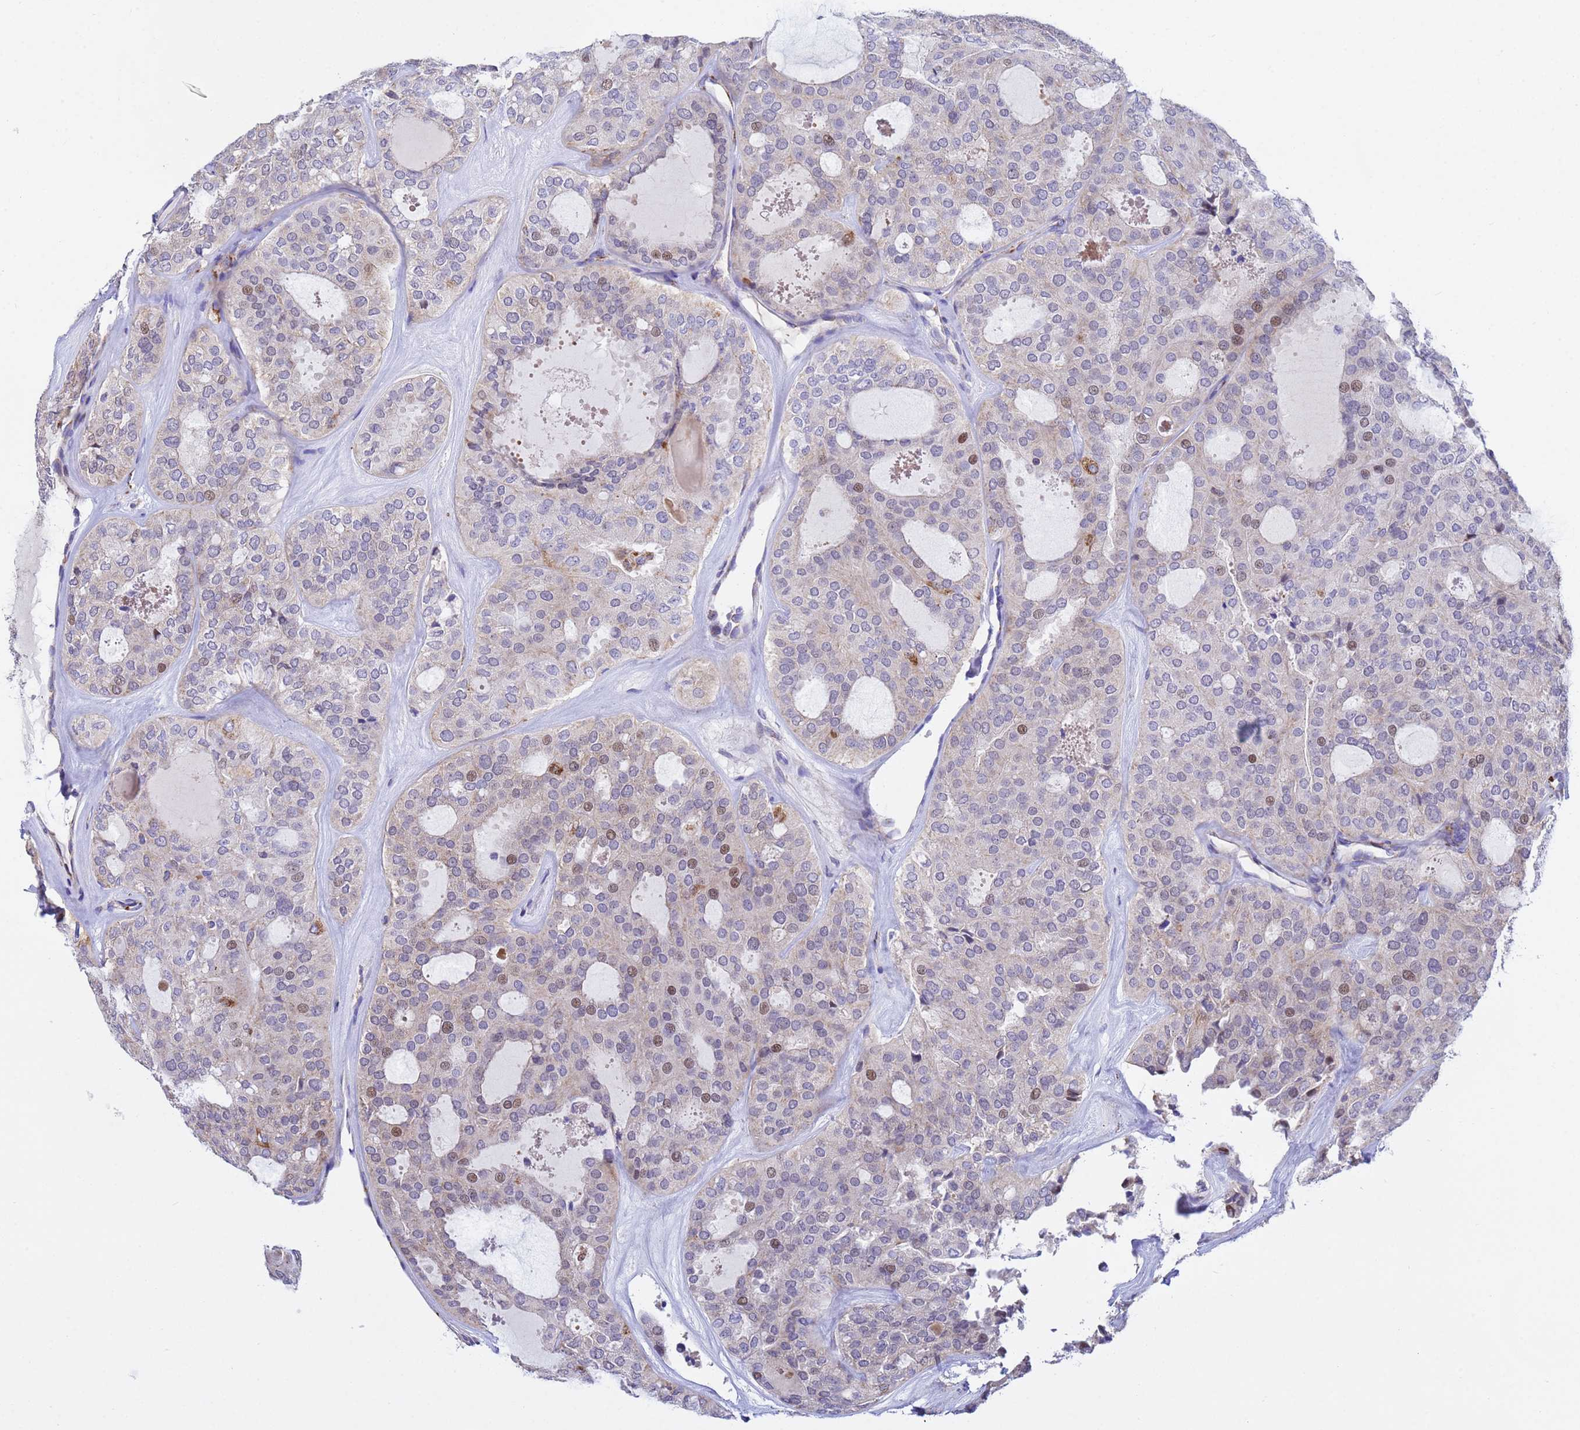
{"staining": {"intensity": "strong", "quantity": "<25%", "location": "cytoplasmic/membranous,nuclear"}, "tissue": "thyroid cancer", "cell_type": "Tumor cells", "image_type": "cancer", "snomed": [{"axis": "morphology", "description": "Follicular adenoma carcinoma, NOS"}, {"axis": "topography", "description": "Thyroid gland"}], "caption": "Tumor cells show medium levels of strong cytoplasmic/membranous and nuclear staining in approximately <25% of cells in thyroid follicular adenoma carcinoma.", "gene": "TUBGCP3", "patient": {"sex": "male", "age": 75}}